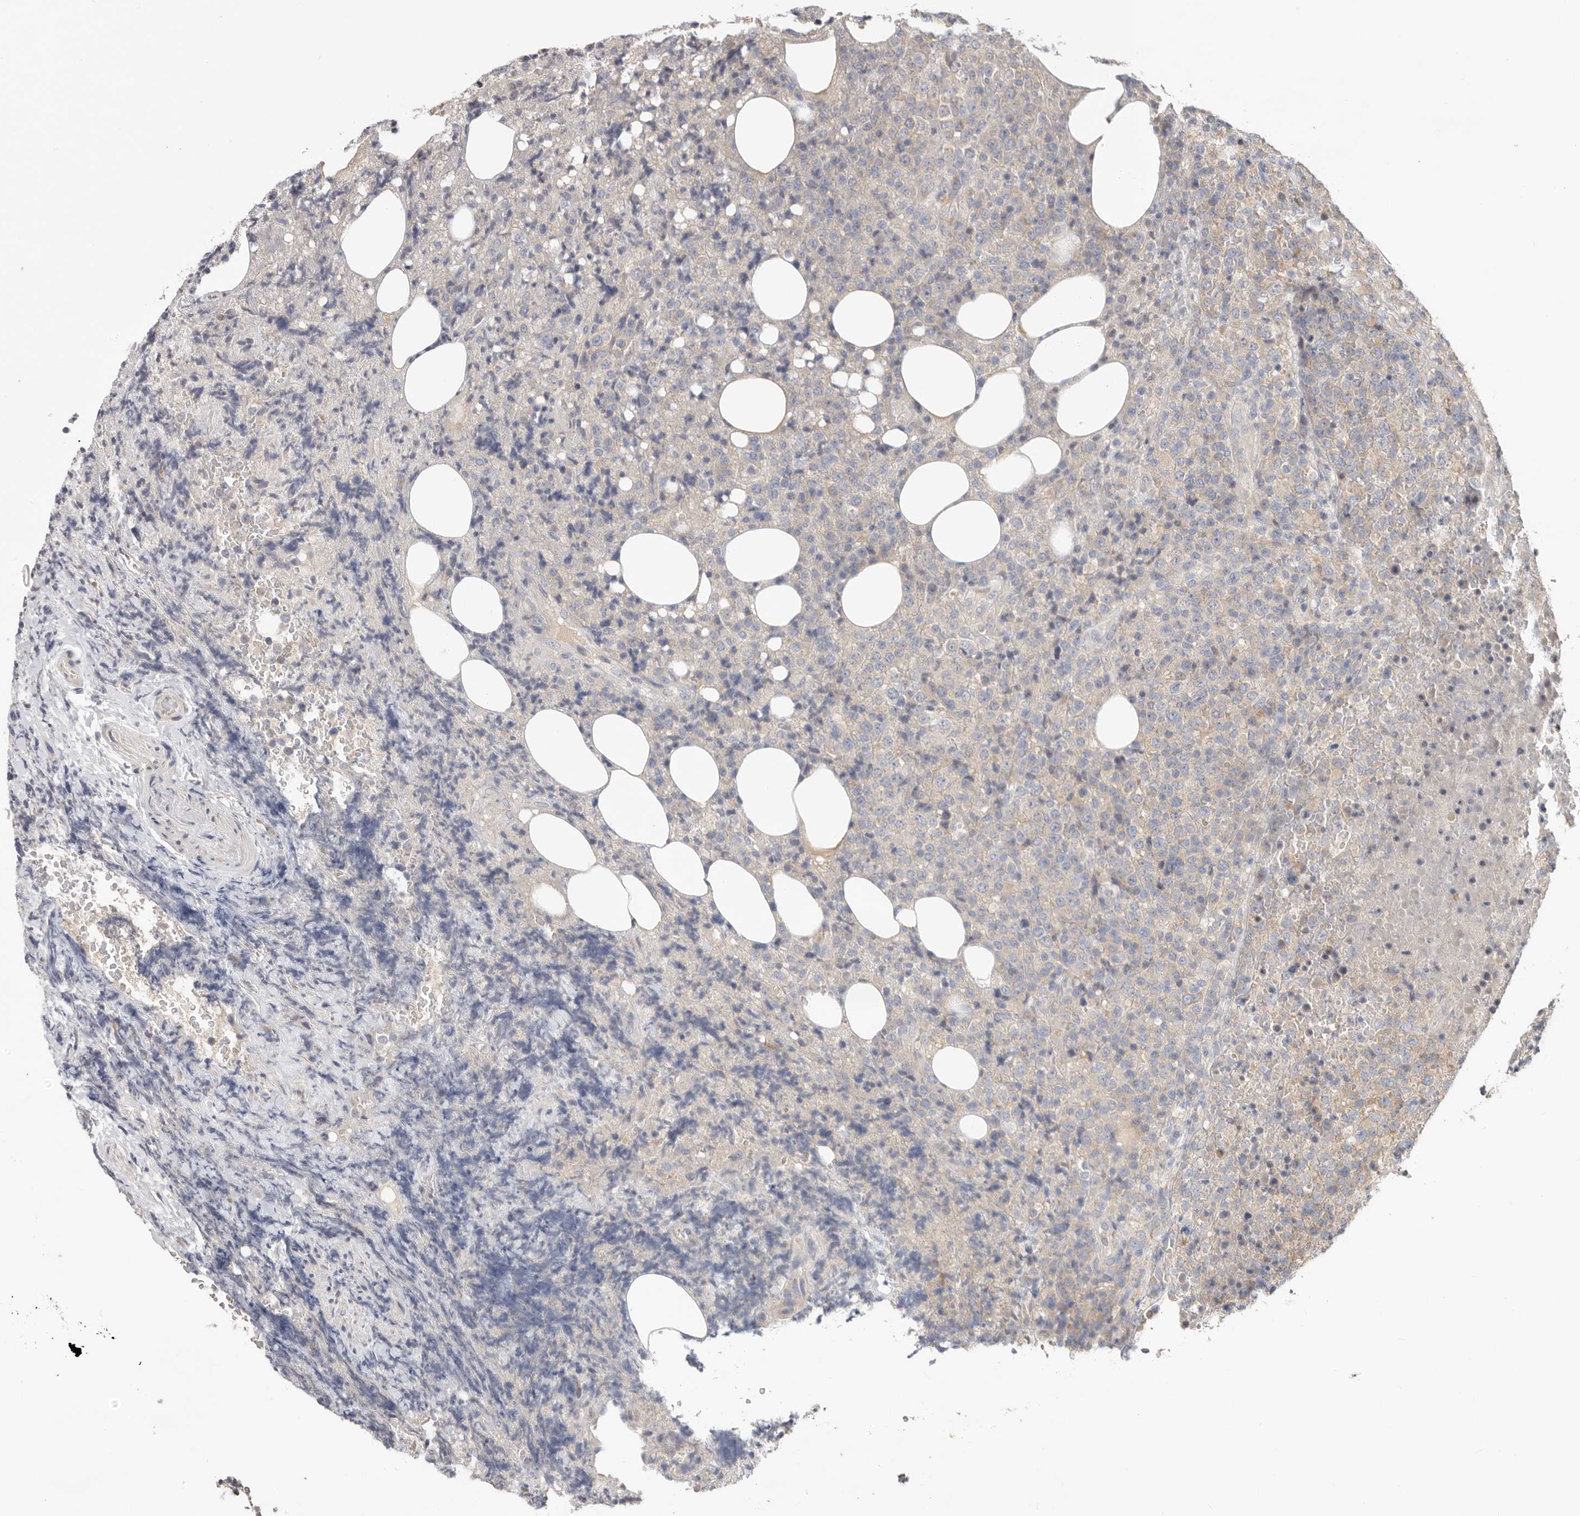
{"staining": {"intensity": "negative", "quantity": "none", "location": "none"}, "tissue": "lymphoma", "cell_type": "Tumor cells", "image_type": "cancer", "snomed": [{"axis": "morphology", "description": "Malignant lymphoma, non-Hodgkin's type, High grade"}, {"axis": "topography", "description": "Lymph node"}], "caption": "DAB (3,3'-diaminobenzidine) immunohistochemical staining of lymphoma reveals no significant staining in tumor cells.", "gene": "WDR77", "patient": {"sex": "male", "age": 13}}